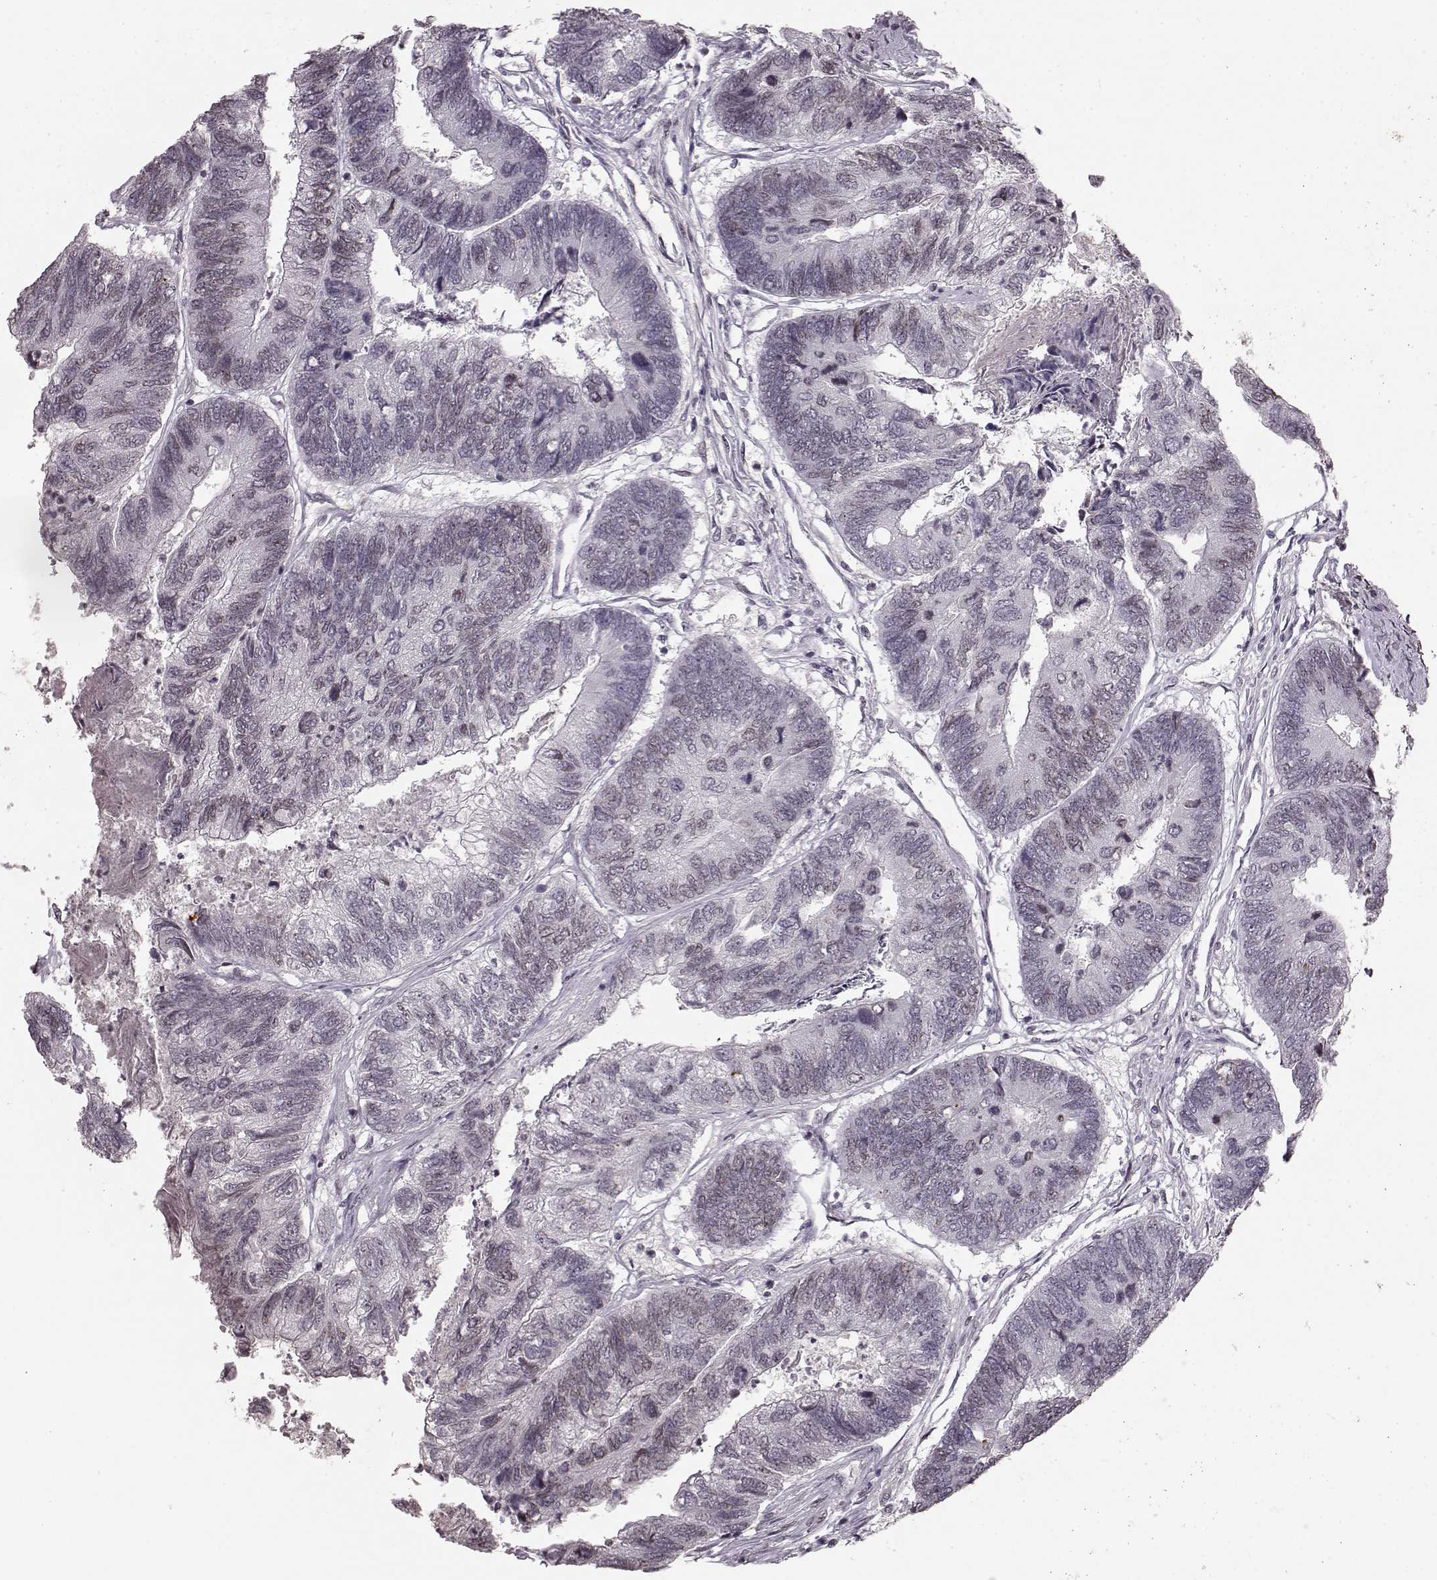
{"staining": {"intensity": "weak", "quantity": "<25%", "location": "cytoplasmic/membranous,nuclear"}, "tissue": "colorectal cancer", "cell_type": "Tumor cells", "image_type": "cancer", "snomed": [{"axis": "morphology", "description": "Adenocarcinoma, NOS"}, {"axis": "topography", "description": "Colon"}], "caption": "An immunohistochemistry (IHC) histopathology image of colorectal cancer (adenocarcinoma) is shown. There is no staining in tumor cells of colorectal cancer (adenocarcinoma). The staining was performed using DAB (3,3'-diaminobenzidine) to visualize the protein expression in brown, while the nuclei were stained in blue with hematoxylin (Magnification: 20x).", "gene": "DCAF12", "patient": {"sex": "female", "age": 67}}